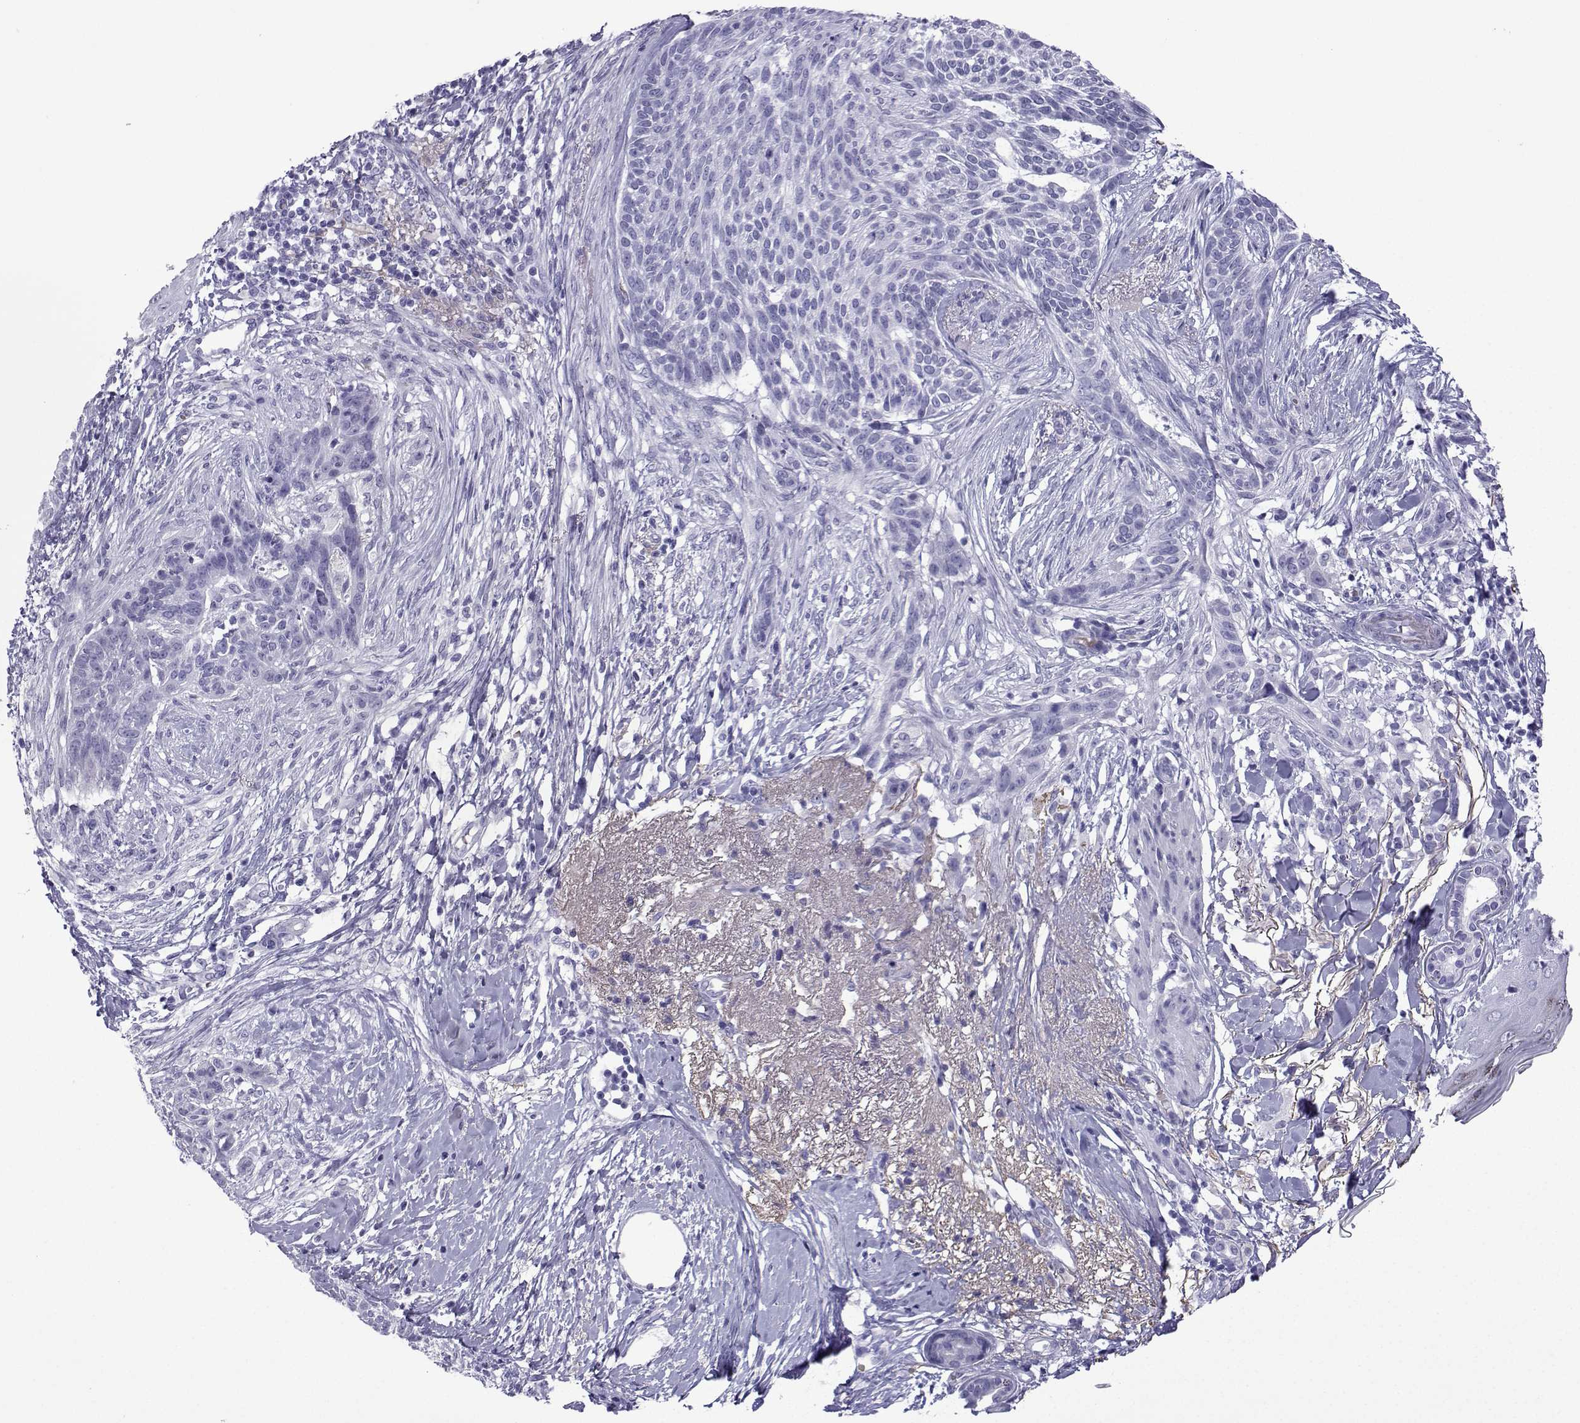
{"staining": {"intensity": "negative", "quantity": "none", "location": "none"}, "tissue": "skin cancer", "cell_type": "Tumor cells", "image_type": "cancer", "snomed": [{"axis": "morphology", "description": "Normal tissue, NOS"}, {"axis": "morphology", "description": "Basal cell carcinoma"}, {"axis": "topography", "description": "Skin"}], "caption": "Immunohistochemistry (IHC) histopathology image of skin cancer stained for a protein (brown), which shows no positivity in tumor cells.", "gene": "TRIM46", "patient": {"sex": "male", "age": 84}}